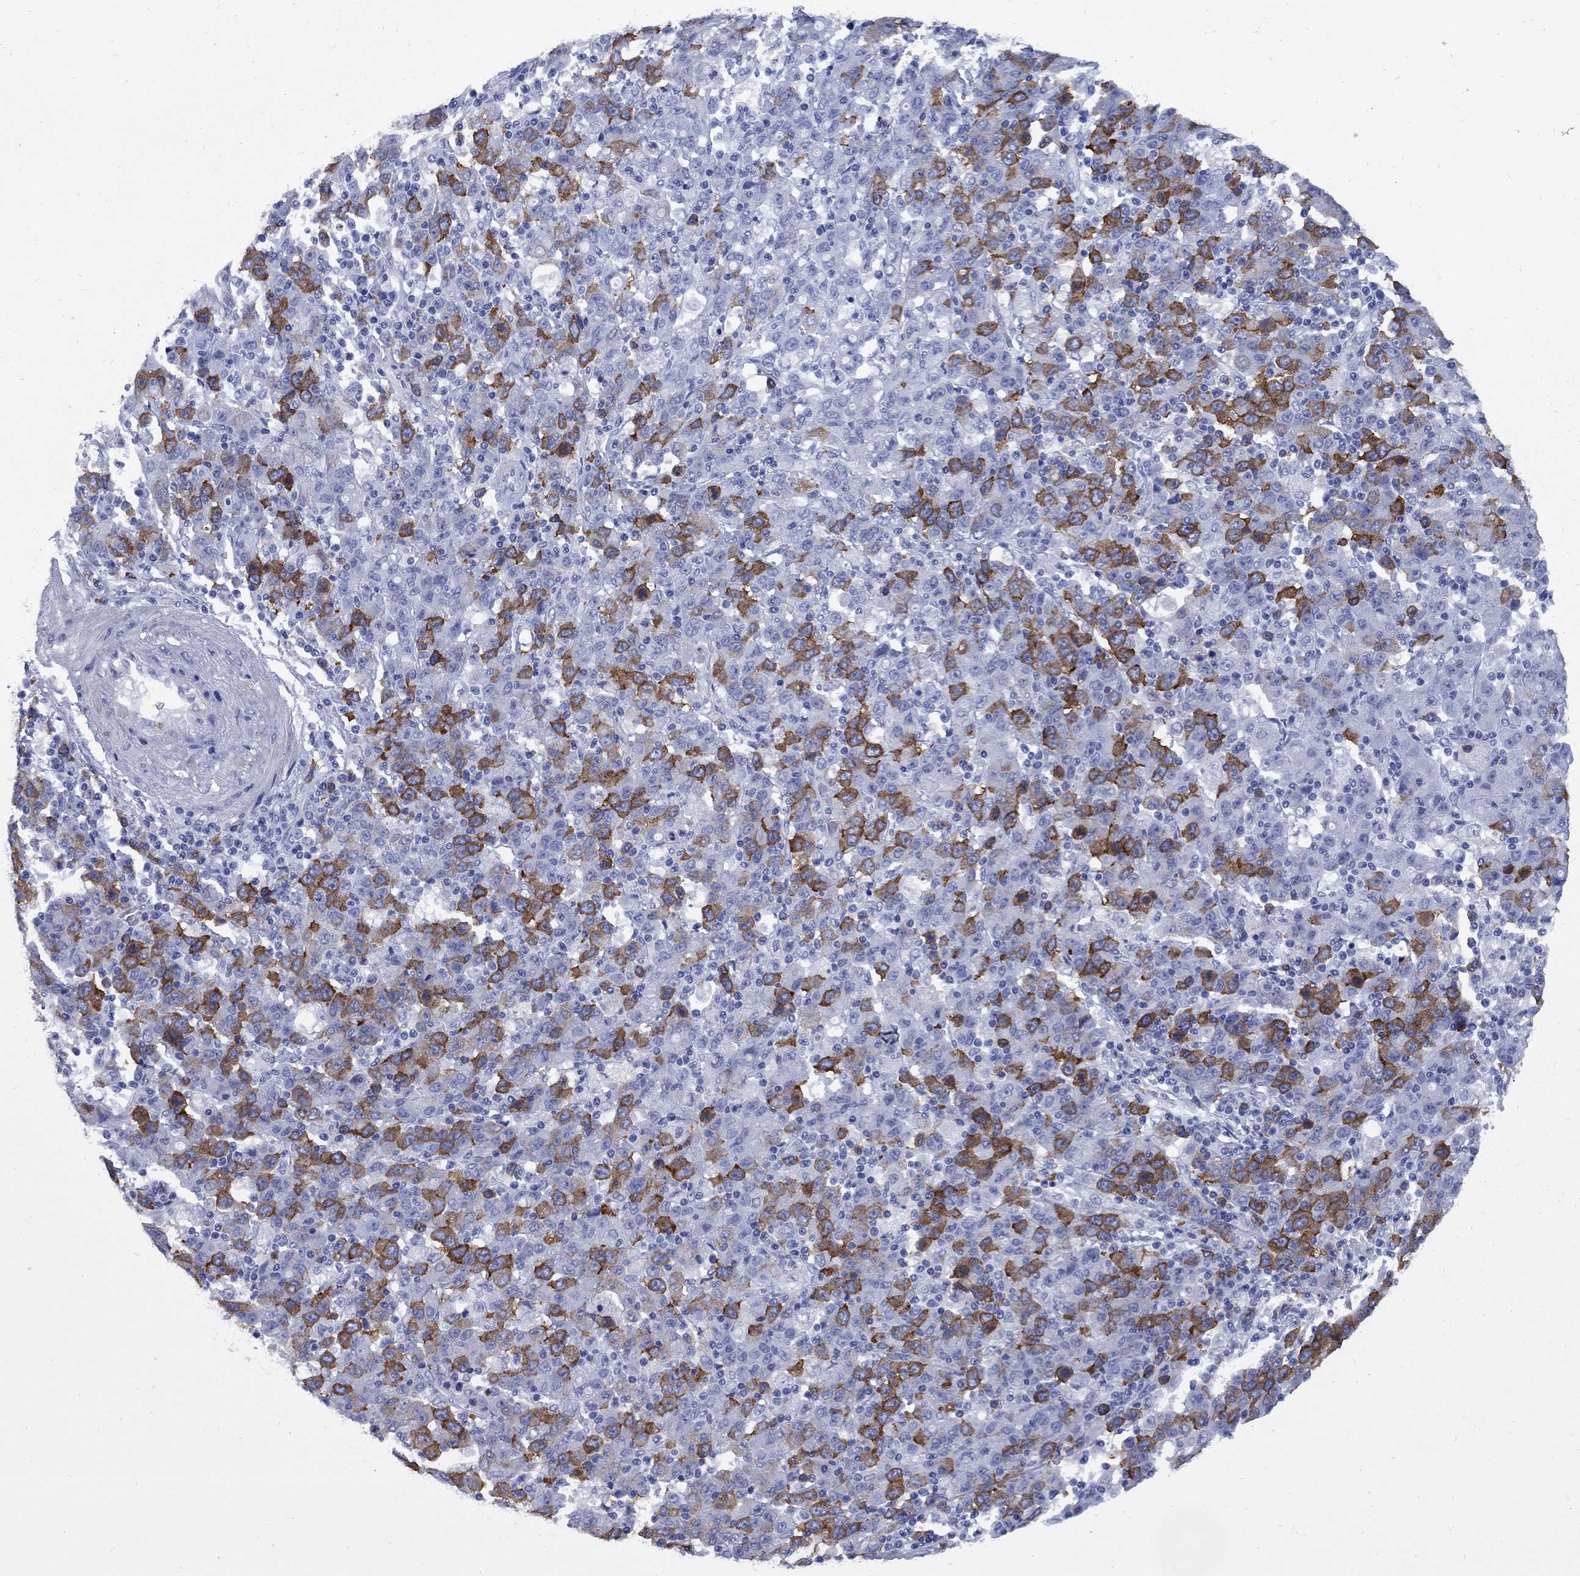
{"staining": {"intensity": "strong", "quantity": "25%-75%", "location": "cytoplasmic/membranous"}, "tissue": "stomach cancer", "cell_type": "Tumor cells", "image_type": "cancer", "snomed": [{"axis": "morphology", "description": "Adenocarcinoma, NOS"}, {"axis": "topography", "description": "Stomach, upper"}], "caption": "Immunohistochemical staining of adenocarcinoma (stomach) exhibits high levels of strong cytoplasmic/membranous expression in about 25%-75% of tumor cells.", "gene": "TACC3", "patient": {"sex": "male", "age": 69}}